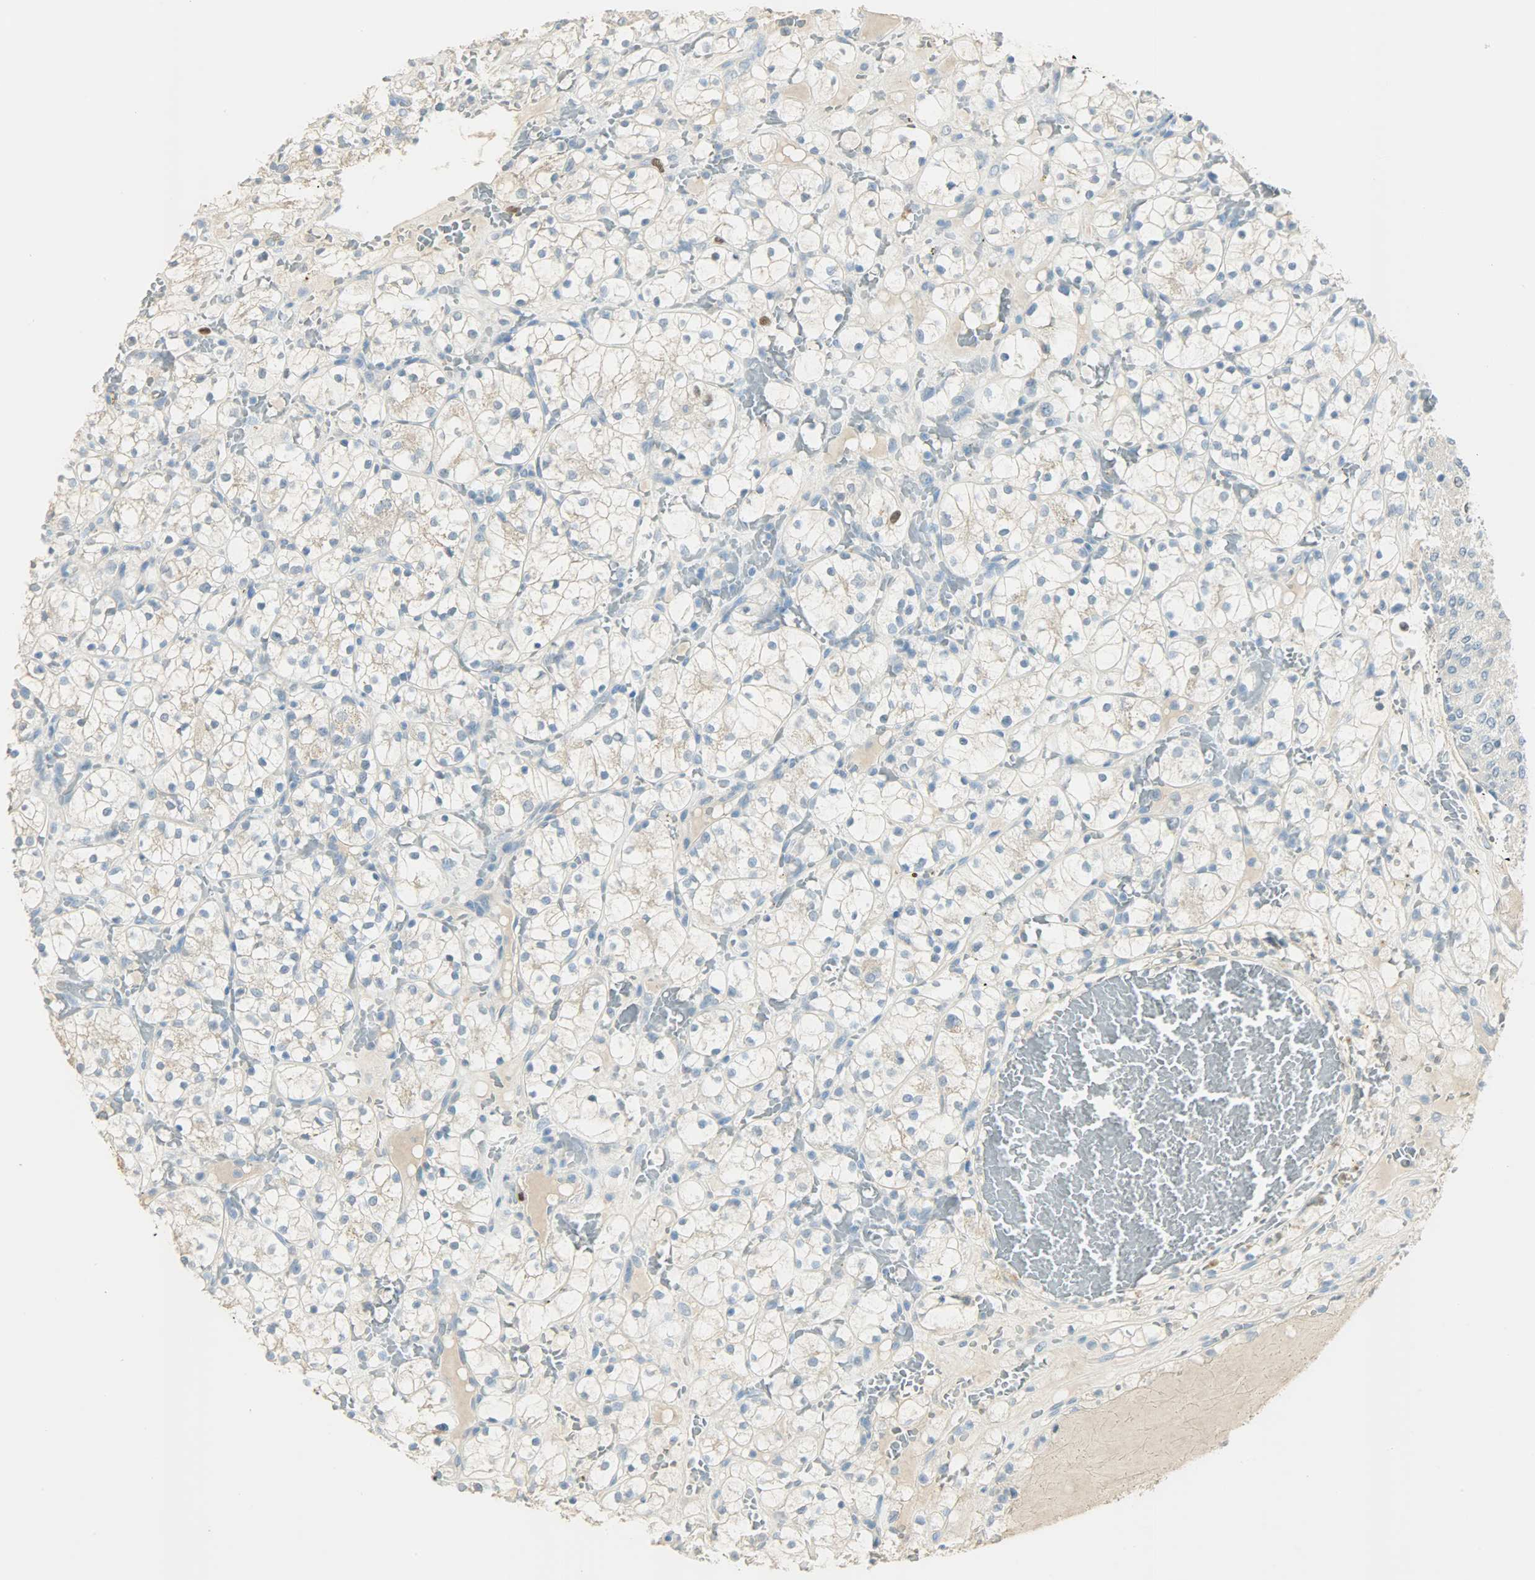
{"staining": {"intensity": "moderate", "quantity": "25%-75%", "location": "cytoplasmic/membranous"}, "tissue": "renal cancer", "cell_type": "Tumor cells", "image_type": "cancer", "snomed": [{"axis": "morphology", "description": "Adenocarcinoma, NOS"}, {"axis": "topography", "description": "Kidney"}], "caption": "An image showing moderate cytoplasmic/membranous positivity in approximately 25%-75% of tumor cells in renal cancer (adenocarcinoma), as visualized by brown immunohistochemical staining.", "gene": "TPX2", "patient": {"sex": "female", "age": 60}}